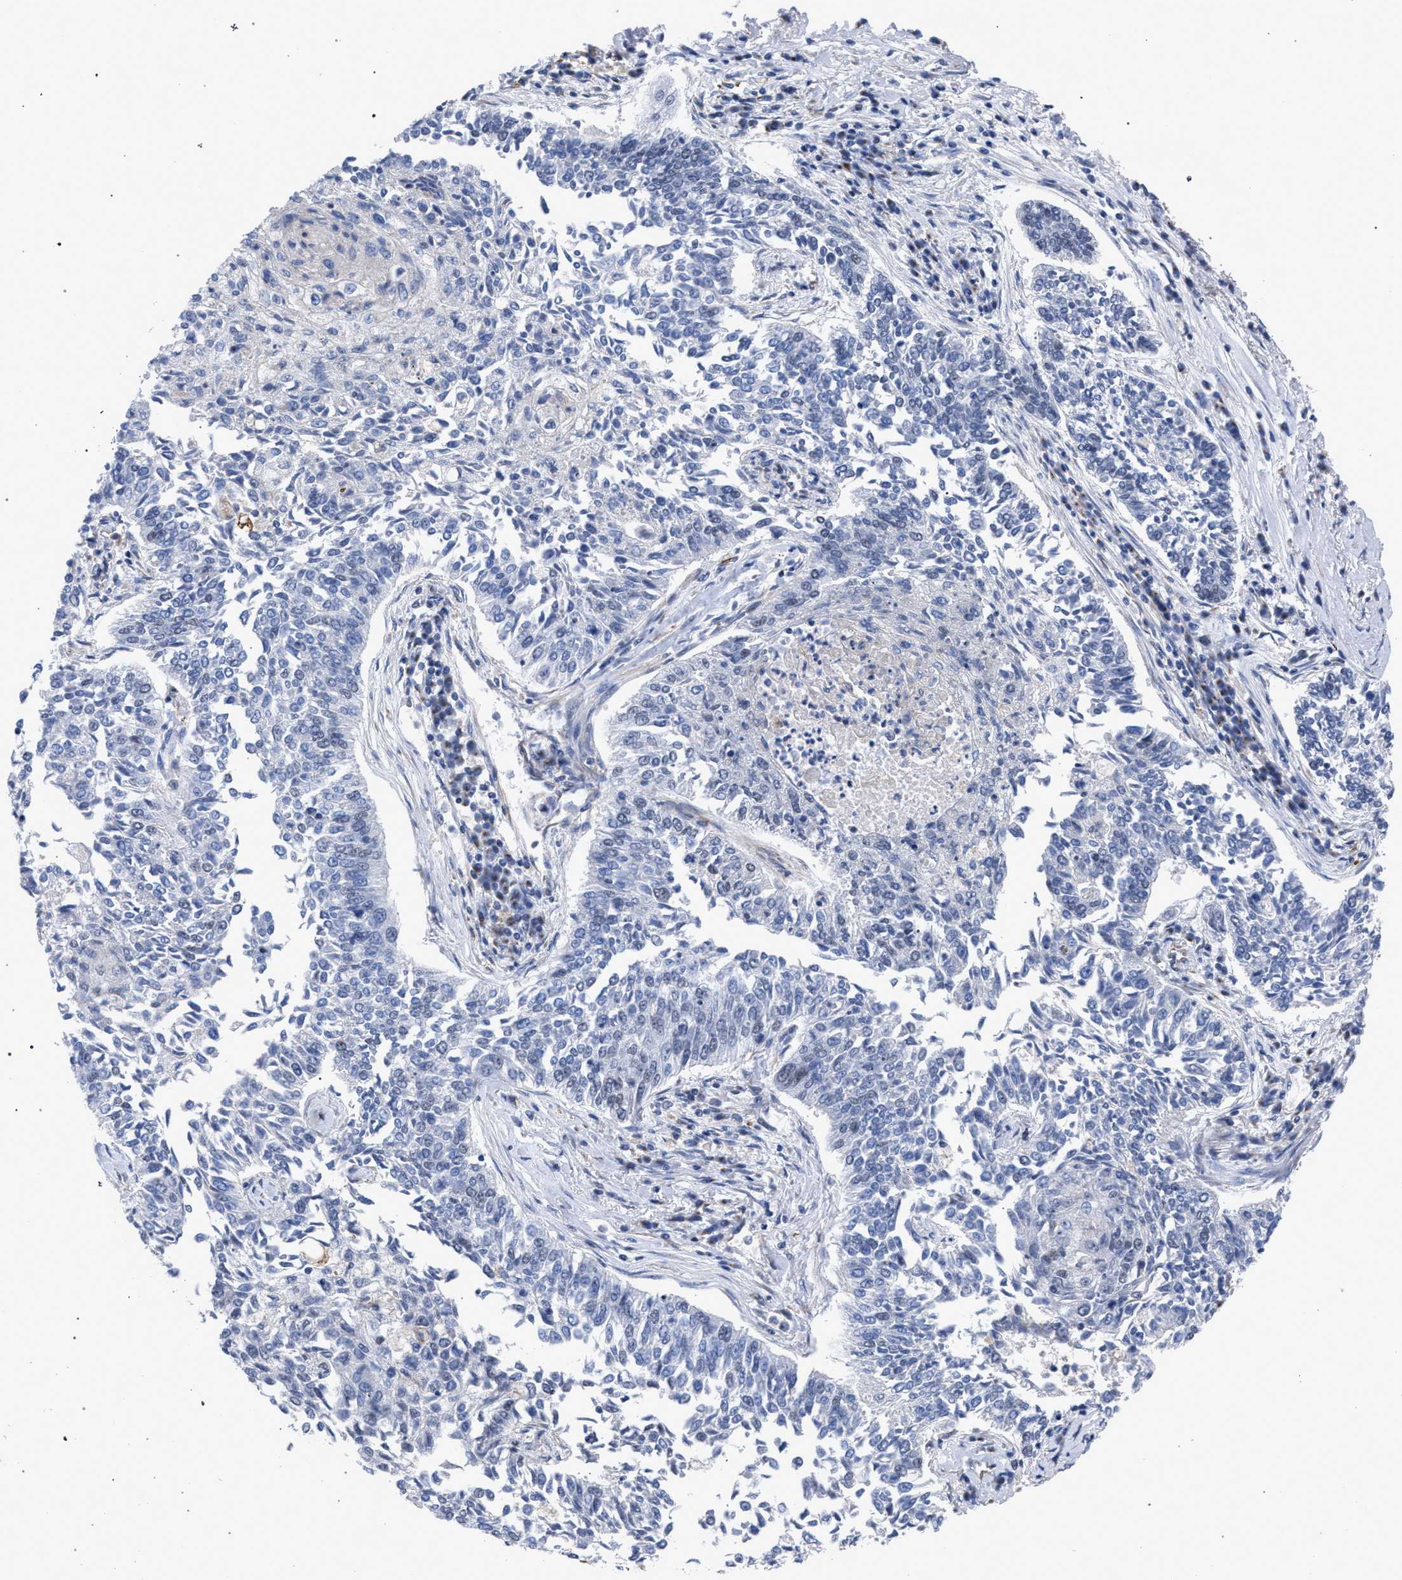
{"staining": {"intensity": "negative", "quantity": "none", "location": "none"}, "tissue": "lung cancer", "cell_type": "Tumor cells", "image_type": "cancer", "snomed": [{"axis": "morphology", "description": "Normal tissue, NOS"}, {"axis": "morphology", "description": "Squamous cell carcinoma, NOS"}, {"axis": "topography", "description": "Cartilage tissue"}, {"axis": "topography", "description": "Bronchus"}, {"axis": "topography", "description": "Lung"}], "caption": "Tumor cells show no significant expression in lung cancer.", "gene": "GOLGA2", "patient": {"sex": "female", "age": 49}}